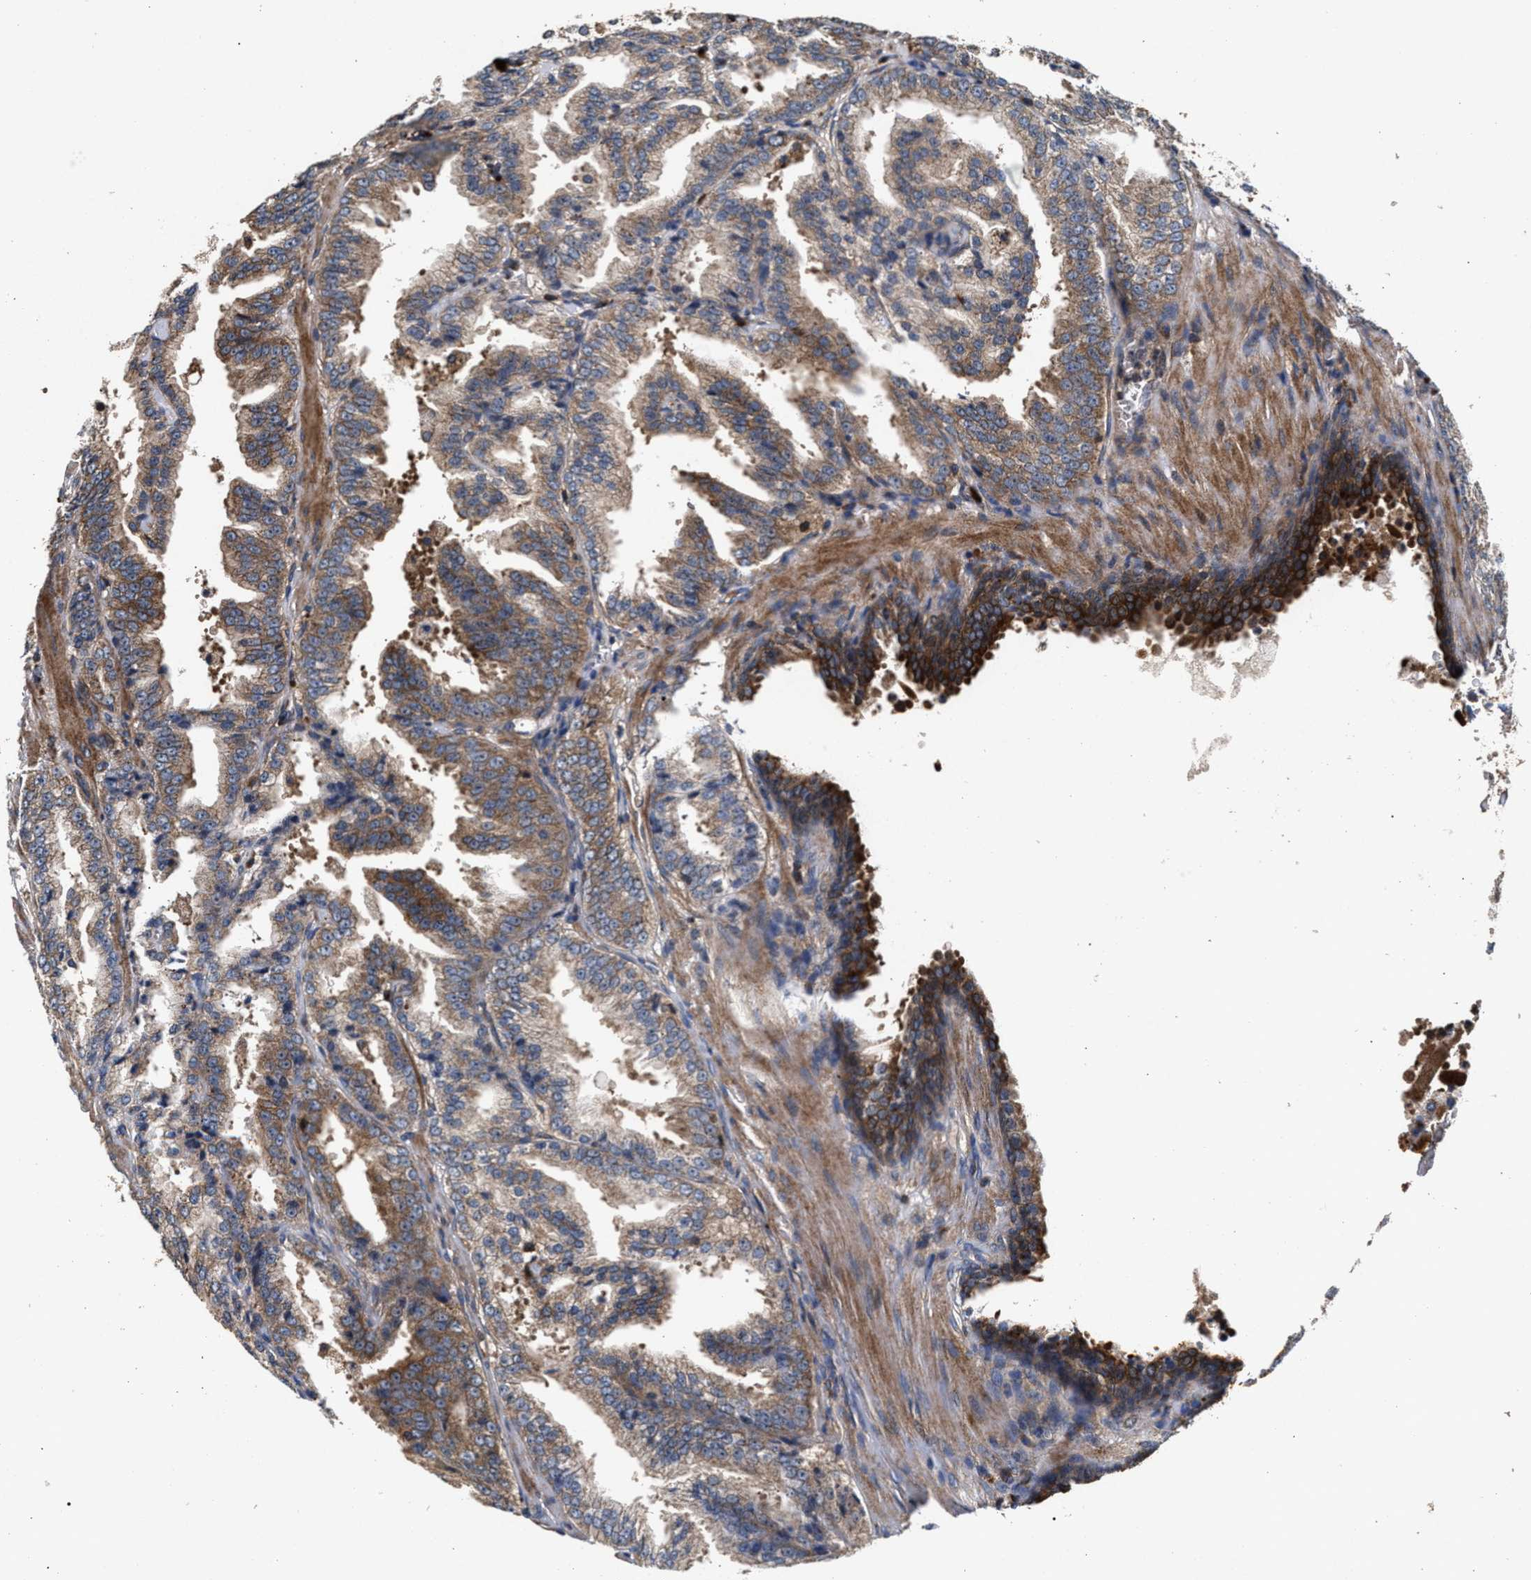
{"staining": {"intensity": "moderate", "quantity": ">75%", "location": "cytoplasmic/membranous"}, "tissue": "prostate cancer", "cell_type": "Tumor cells", "image_type": "cancer", "snomed": [{"axis": "morphology", "description": "Adenocarcinoma, High grade"}, {"axis": "topography", "description": "Prostate"}], "caption": "Protein expression analysis of human prostate high-grade adenocarcinoma reveals moderate cytoplasmic/membranous expression in approximately >75% of tumor cells.", "gene": "NFKB2", "patient": {"sex": "male", "age": 61}}